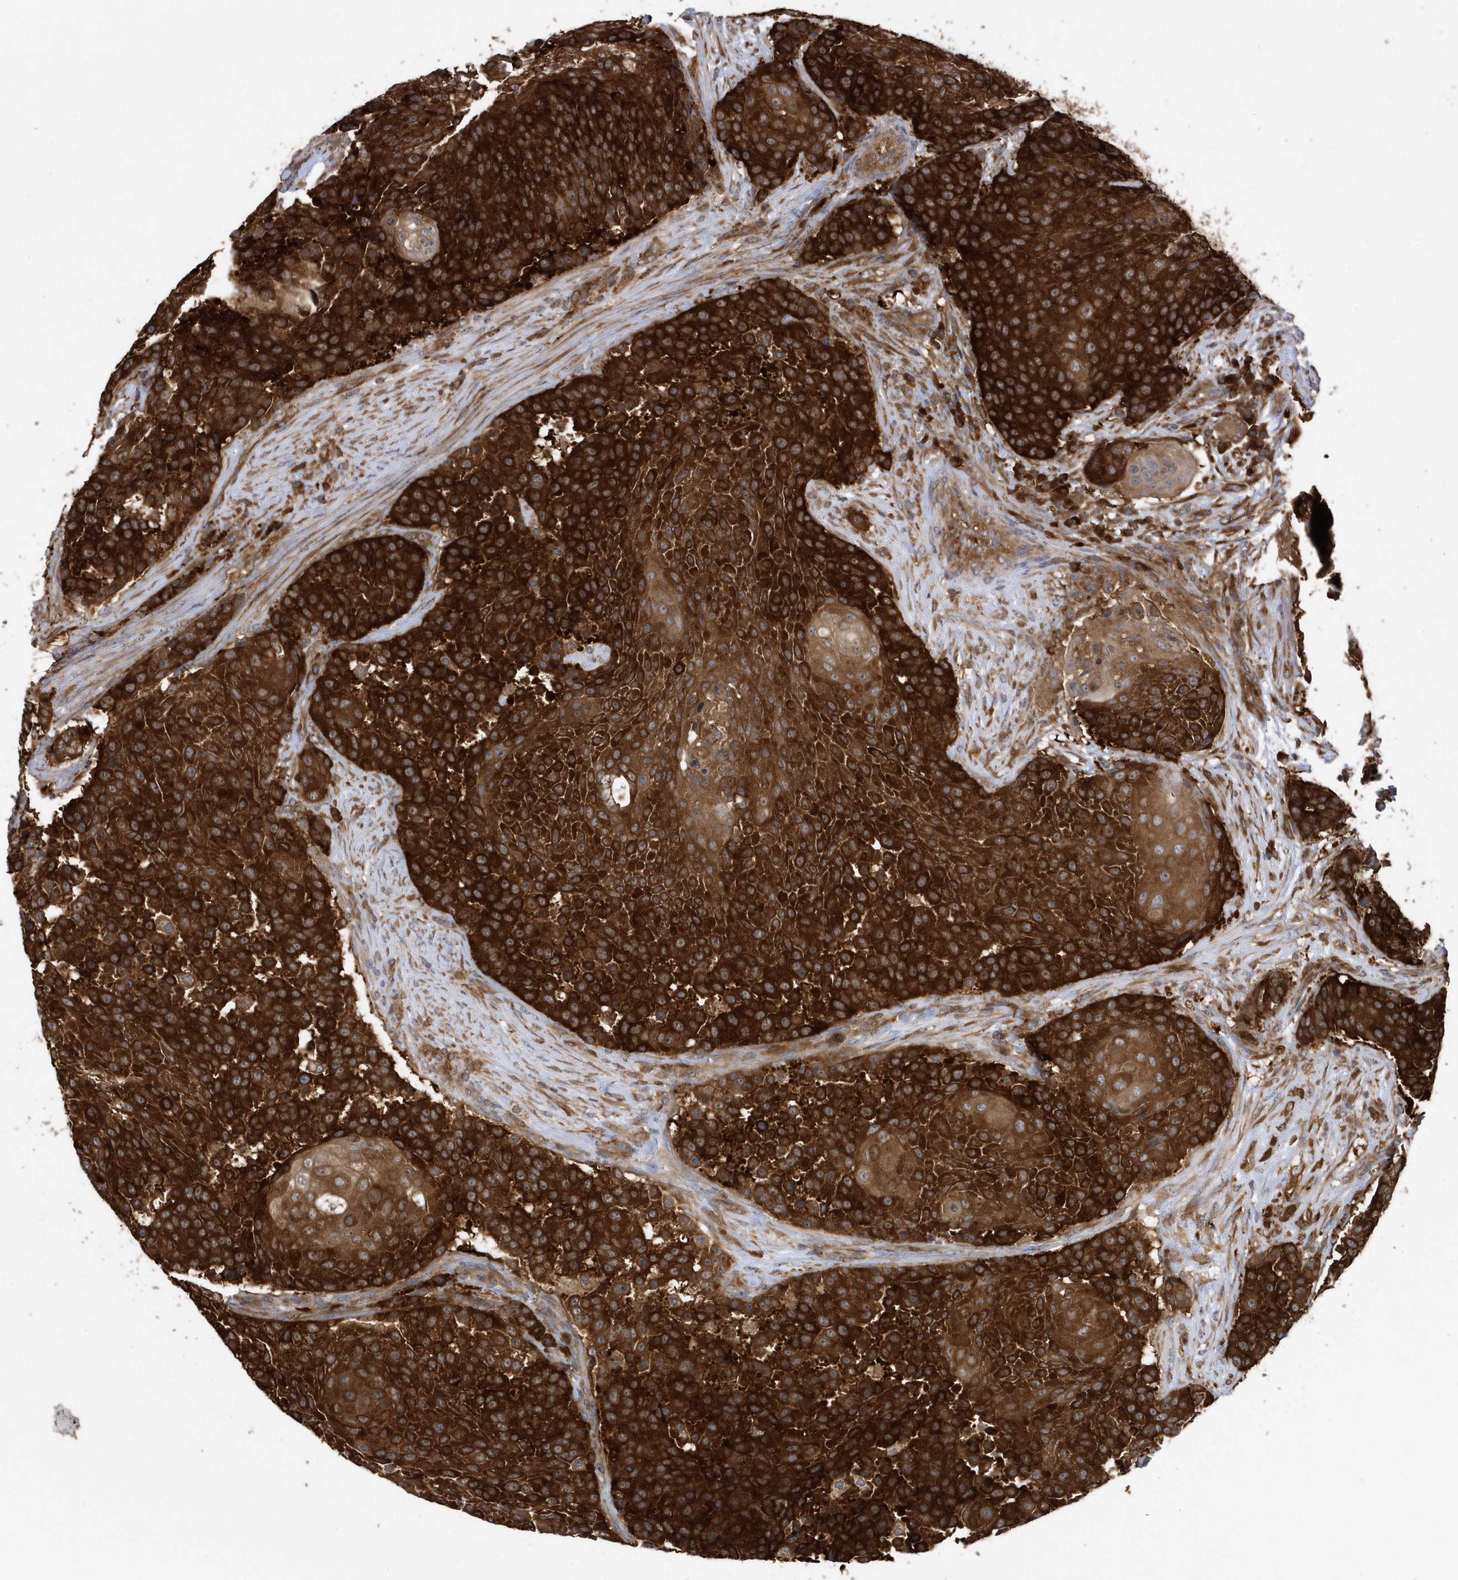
{"staining": {"intensity": "strong", "quantity": ">75%", "location": "cytoplasmic/membranous"}, "tissue": "urothelial cancer", "cell_type": "Tumor cells", "image_type": "cancer", "snomed": [{"axis": "morphology", "description": "Urothelial carcinoma, High grade"}, {"axis": "topography", "description": "Urinary bladder"}], "caption": "This is a histology image of IHC staining of urothelial cancer, which shows strong positivity in the cytoplasmic/membranous of tumor cells.", "gene": "PAICS", "patient": {"sex": "female", "age": 63}}